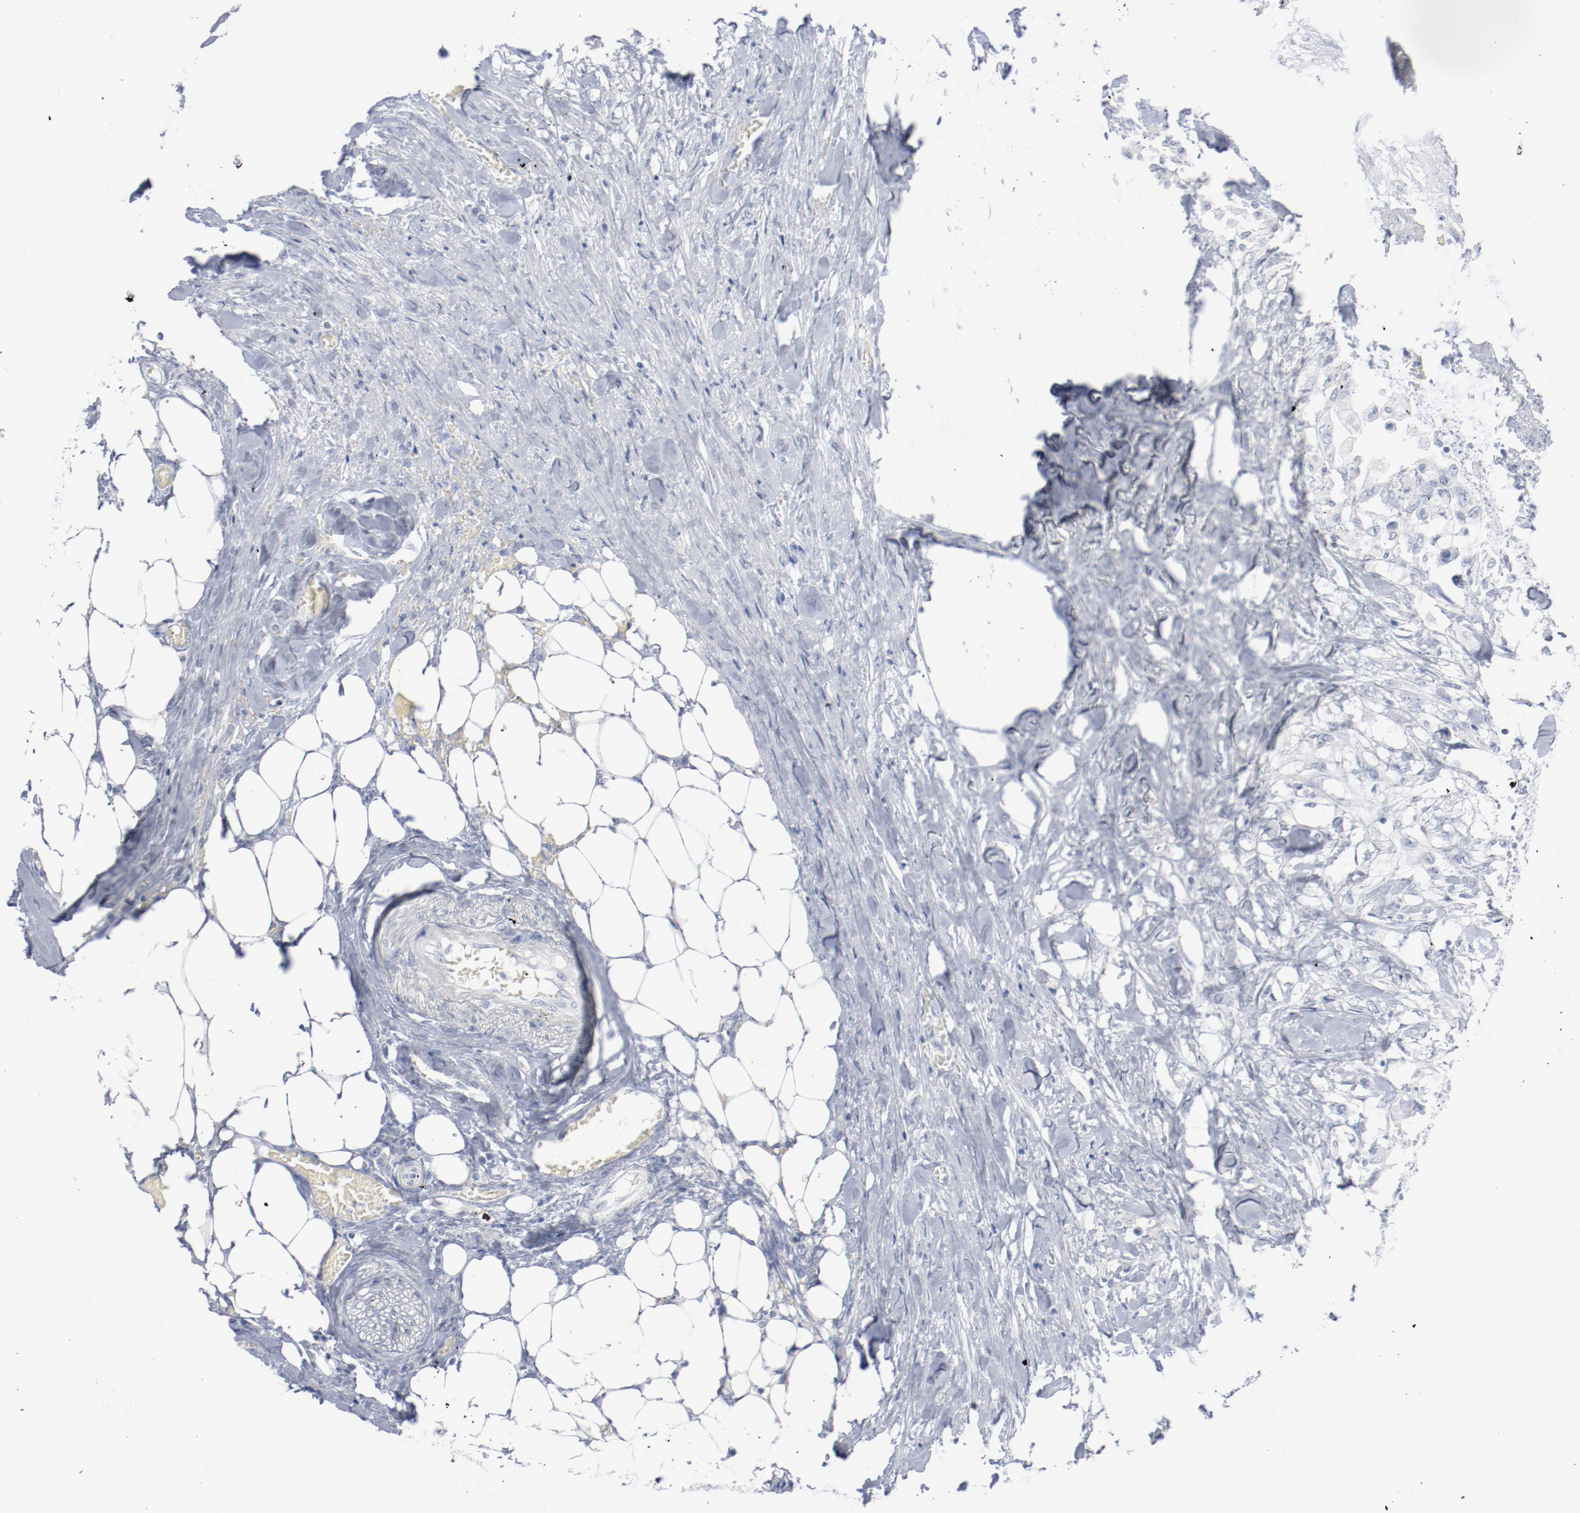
{"staining": {"intensity": "negative", "quantity": "none", "location": "none"}, "tissue": "colorectal cancer", "cell_type": "Tumor cells", "image_type": "cancer", "snomed": [{"axis": "morphology", "description": "Normal tissue, NOS"}, {"axis": "morphology", "description": "Adenocarcinoma, NOS"}, {"axis": "topography", "description": "Rectum"}, {"axis": "topography", "description": "Peripheral nerve tissue"}], "caption": "Immunohistochemistry micrograph of colorectal cancer (adenocarcinoma) stained for a protein (brown), which exhibits no staining in tumor cells.", "gene": "ZEB2", "patient": {"sex": "female", "age": 77}}